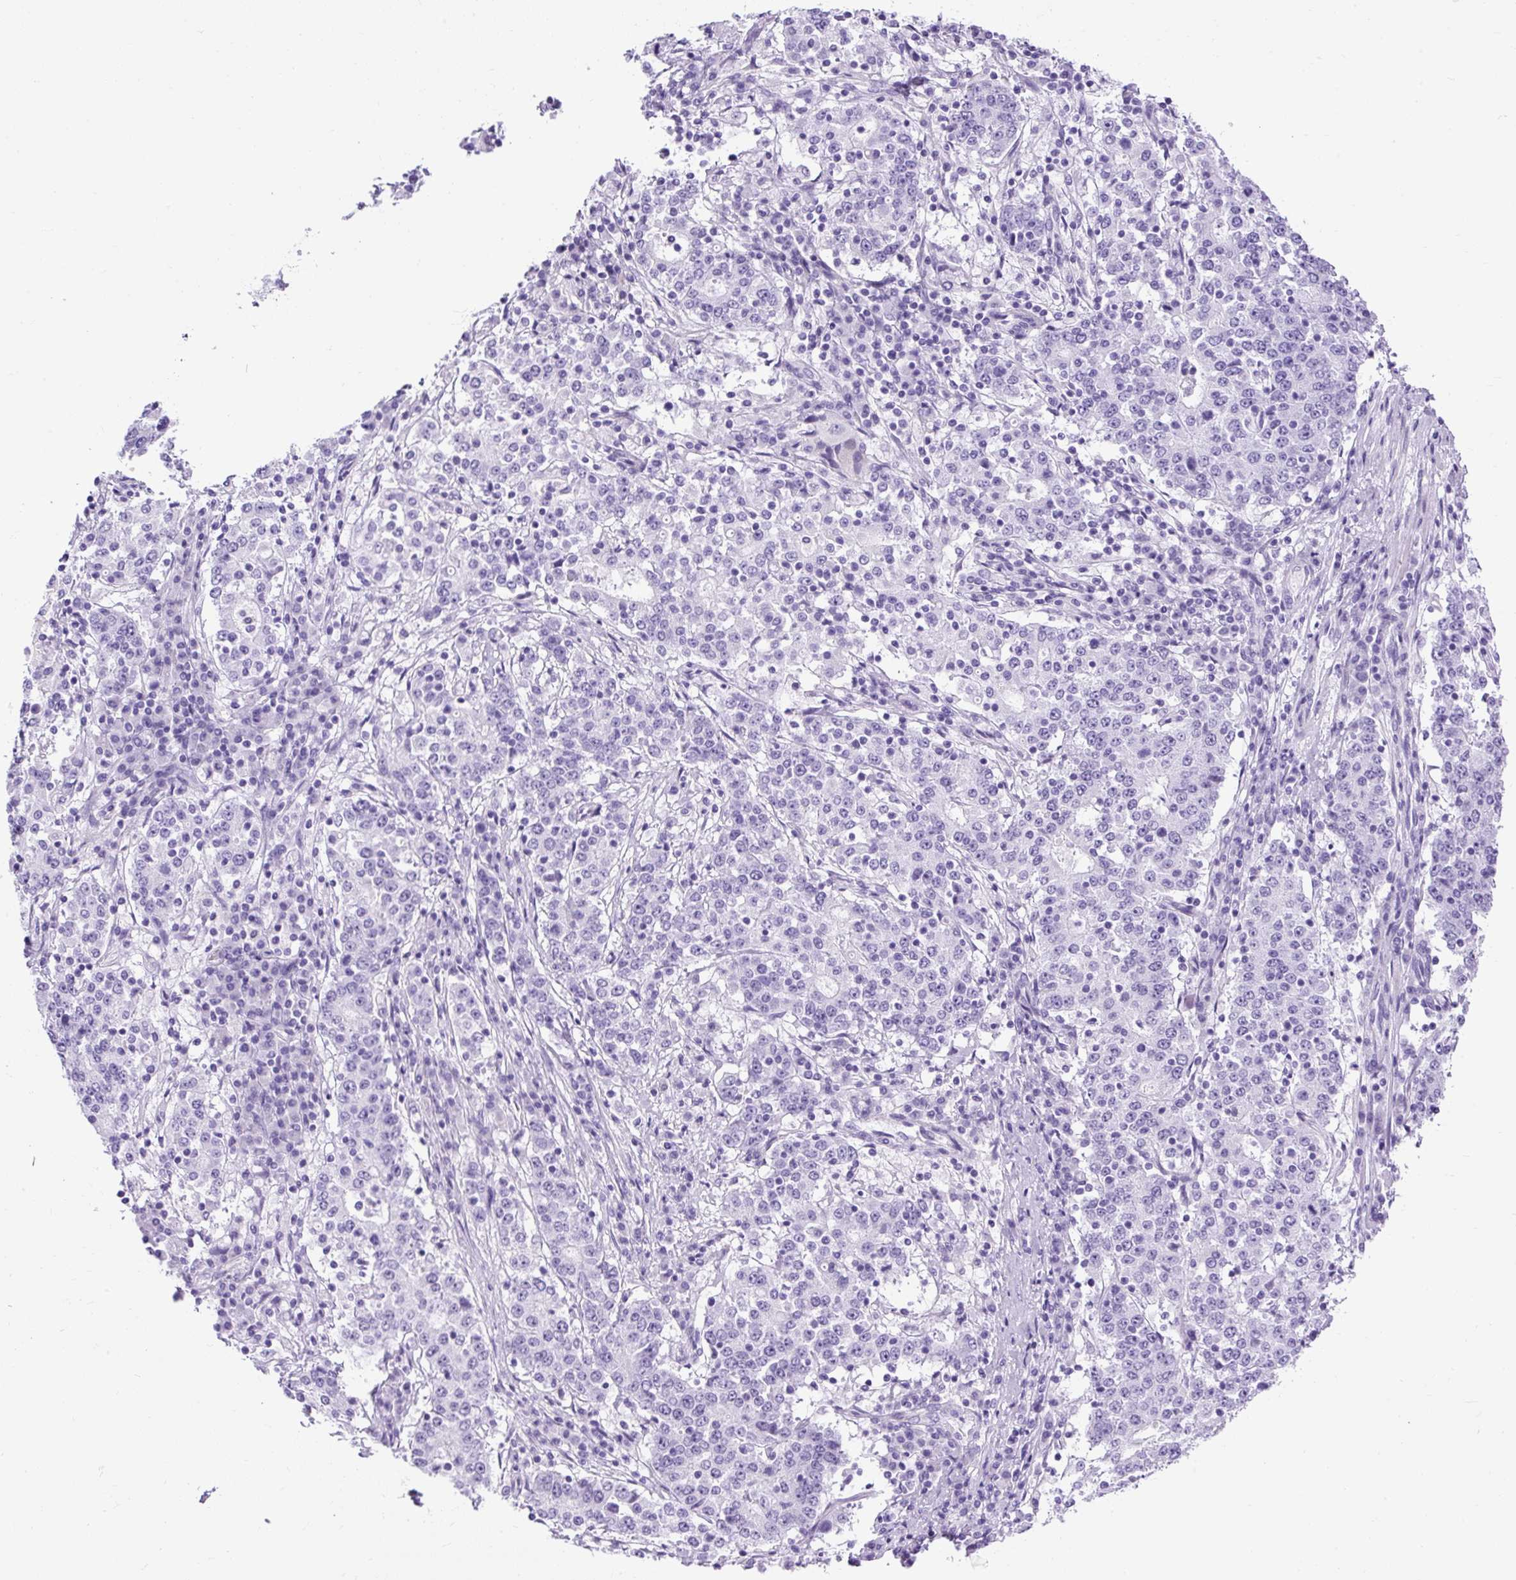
{"staining": {"intensity": "negative", "quantity": "none", "location": "none"}, "tissue": "stomach cancer", "cell_type": "Tumor cells", "image_type": "cancer", "snomed": [{"axis": "morphology", "description": "Adenocarcinoma, NOS"}, {"axis": "topography", "description": "Stomach"}], "caption": "Image shows no protein staining in tumor cells of stomach cancer (adenocarcinoma) tissue.", "gene": "UPP1", "patient": {"sex": "male", "age": 59}}